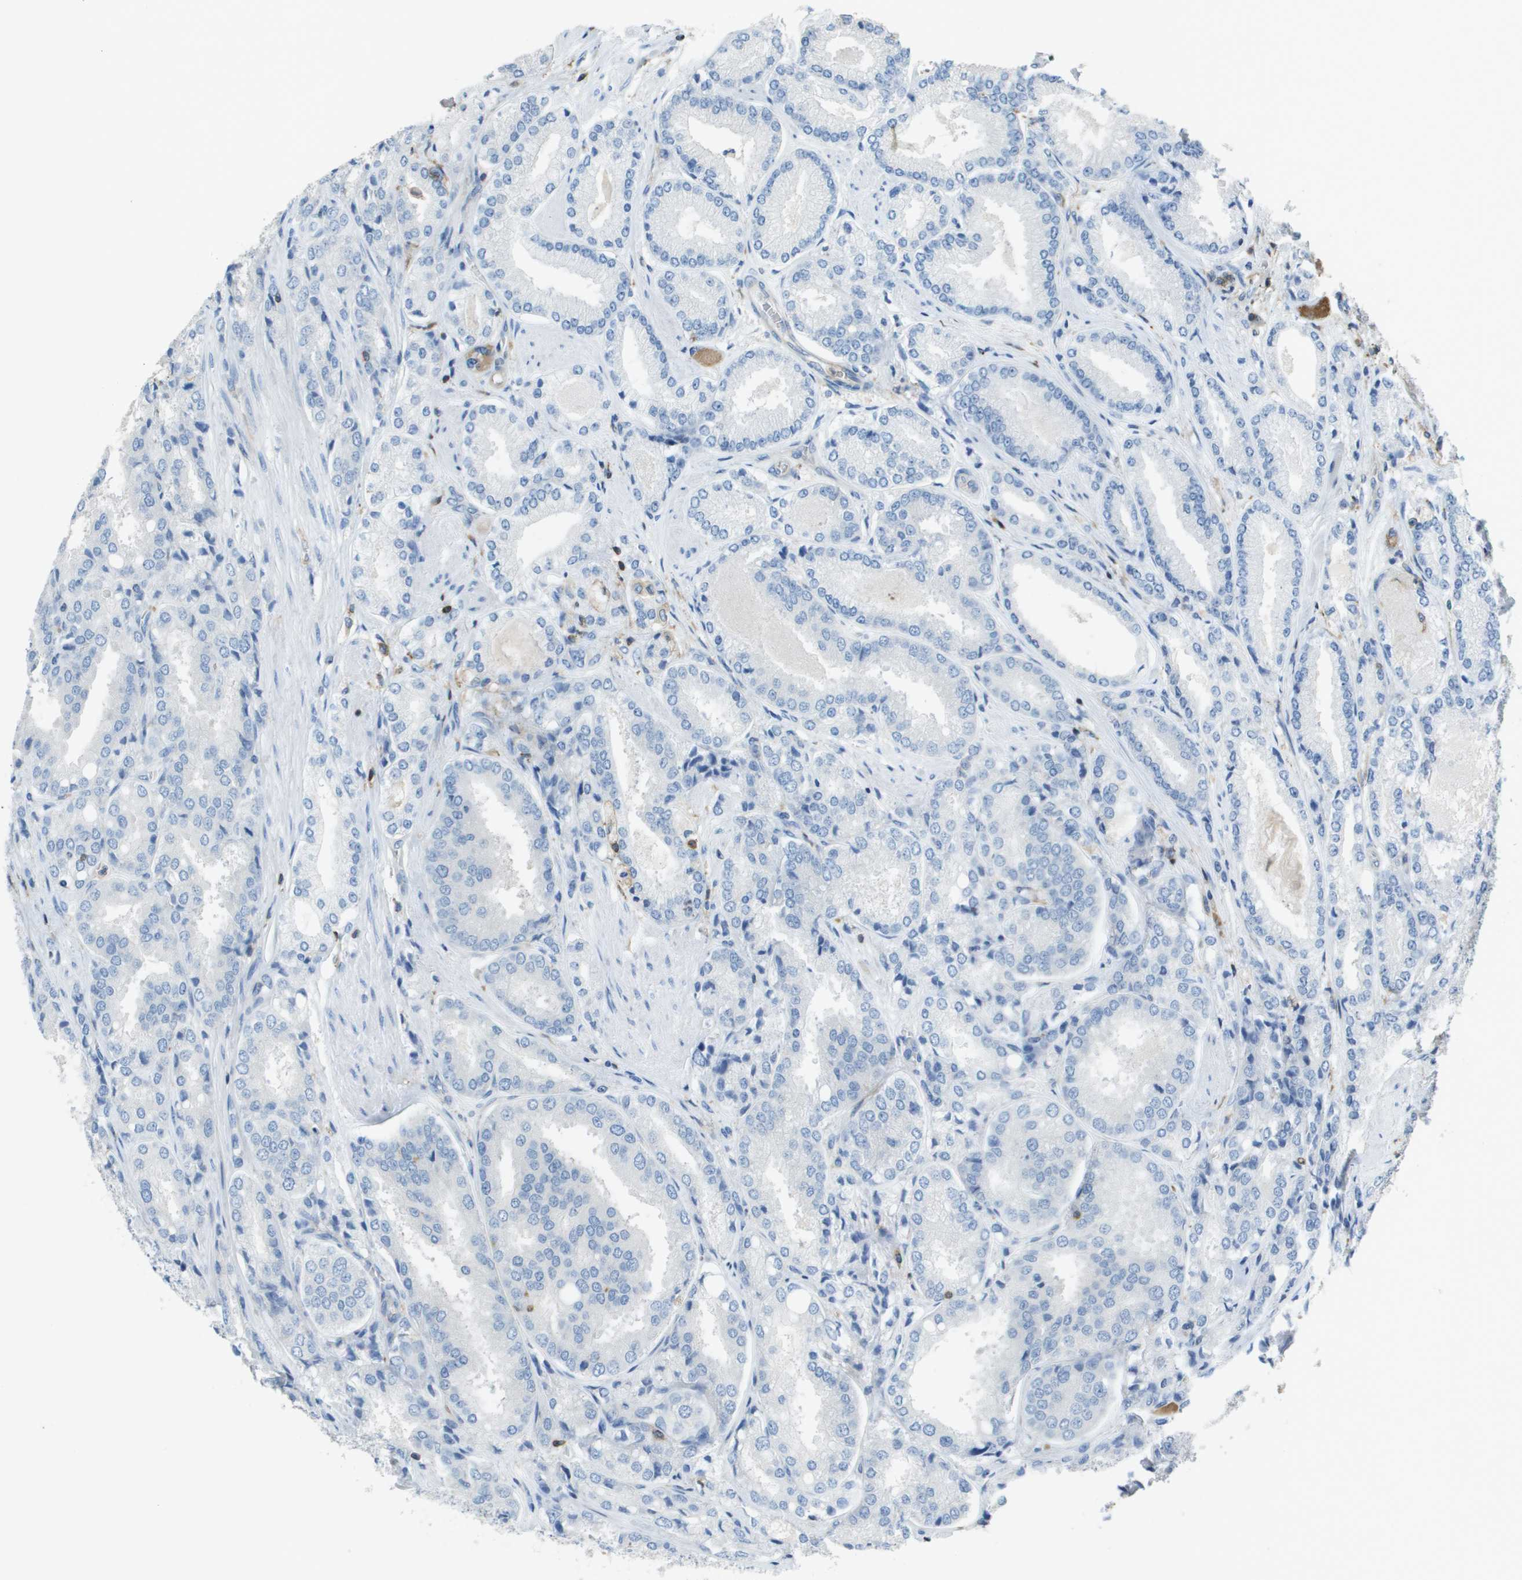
{"staining": {"intensity": "negative", "quantity": "none", "location": "none"}, "tissue": "prostate cancer", "cell_type": "Tumor cells", "image_type": "cancer", "snomed": [{"axis": "morphology", "description": "Adenocarcinoma, High grade"}, {"axis": "topography", "description": "Prostate"}], "caption": "Immunohistochemistry photomicrograph of neoplastic tissue: prostate adenocarcinoma (high-grade) stained with DAB (3,3'-diaminobenzidine) reveals no significant protein staining in tumor cells.", "gene": "APBB1IP", "patient": {"sex": "male", "age": 50}}